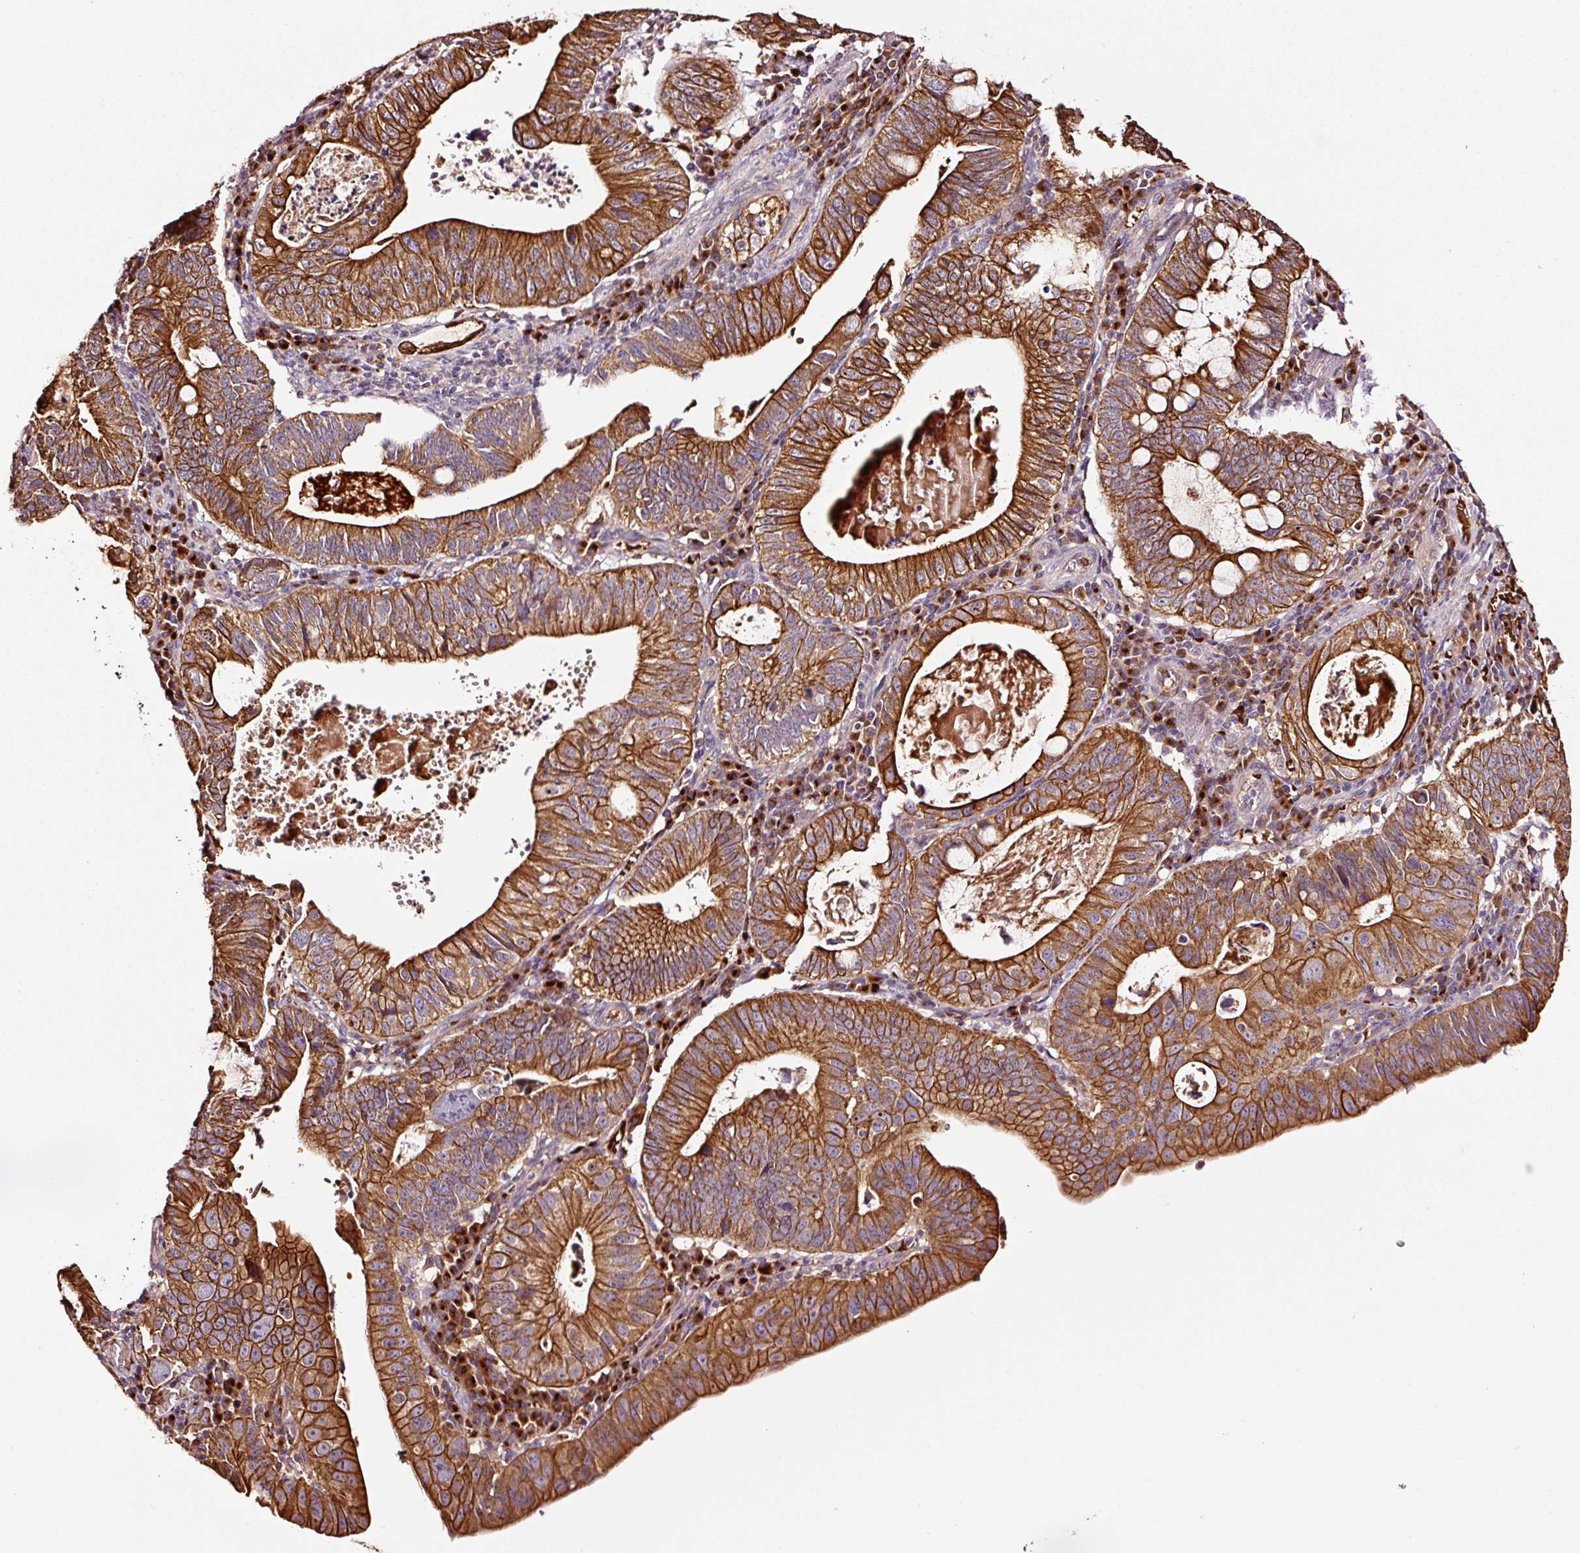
{"staining": {"intensity": "strong", "quantity": ">75%", "location": "cytoplasmic/membranous"}, "tissue": "stomach cancer", "cell_type": "Tumor cells", "image_type": "cancer", "snomed": [{"axis": "morphology", "description": "Adenocarcinoma, NOS"}, {"axis": "topography", "description": "Stomach"}], "caption": "Brown immunohistochemical staining in human stomach cancer shows strong cytoplasmic/membranous positivity in approximately >75% of tumor cells.", "gene": "PGLYRP2", "patient": {"sex": "male", "age": 59}}